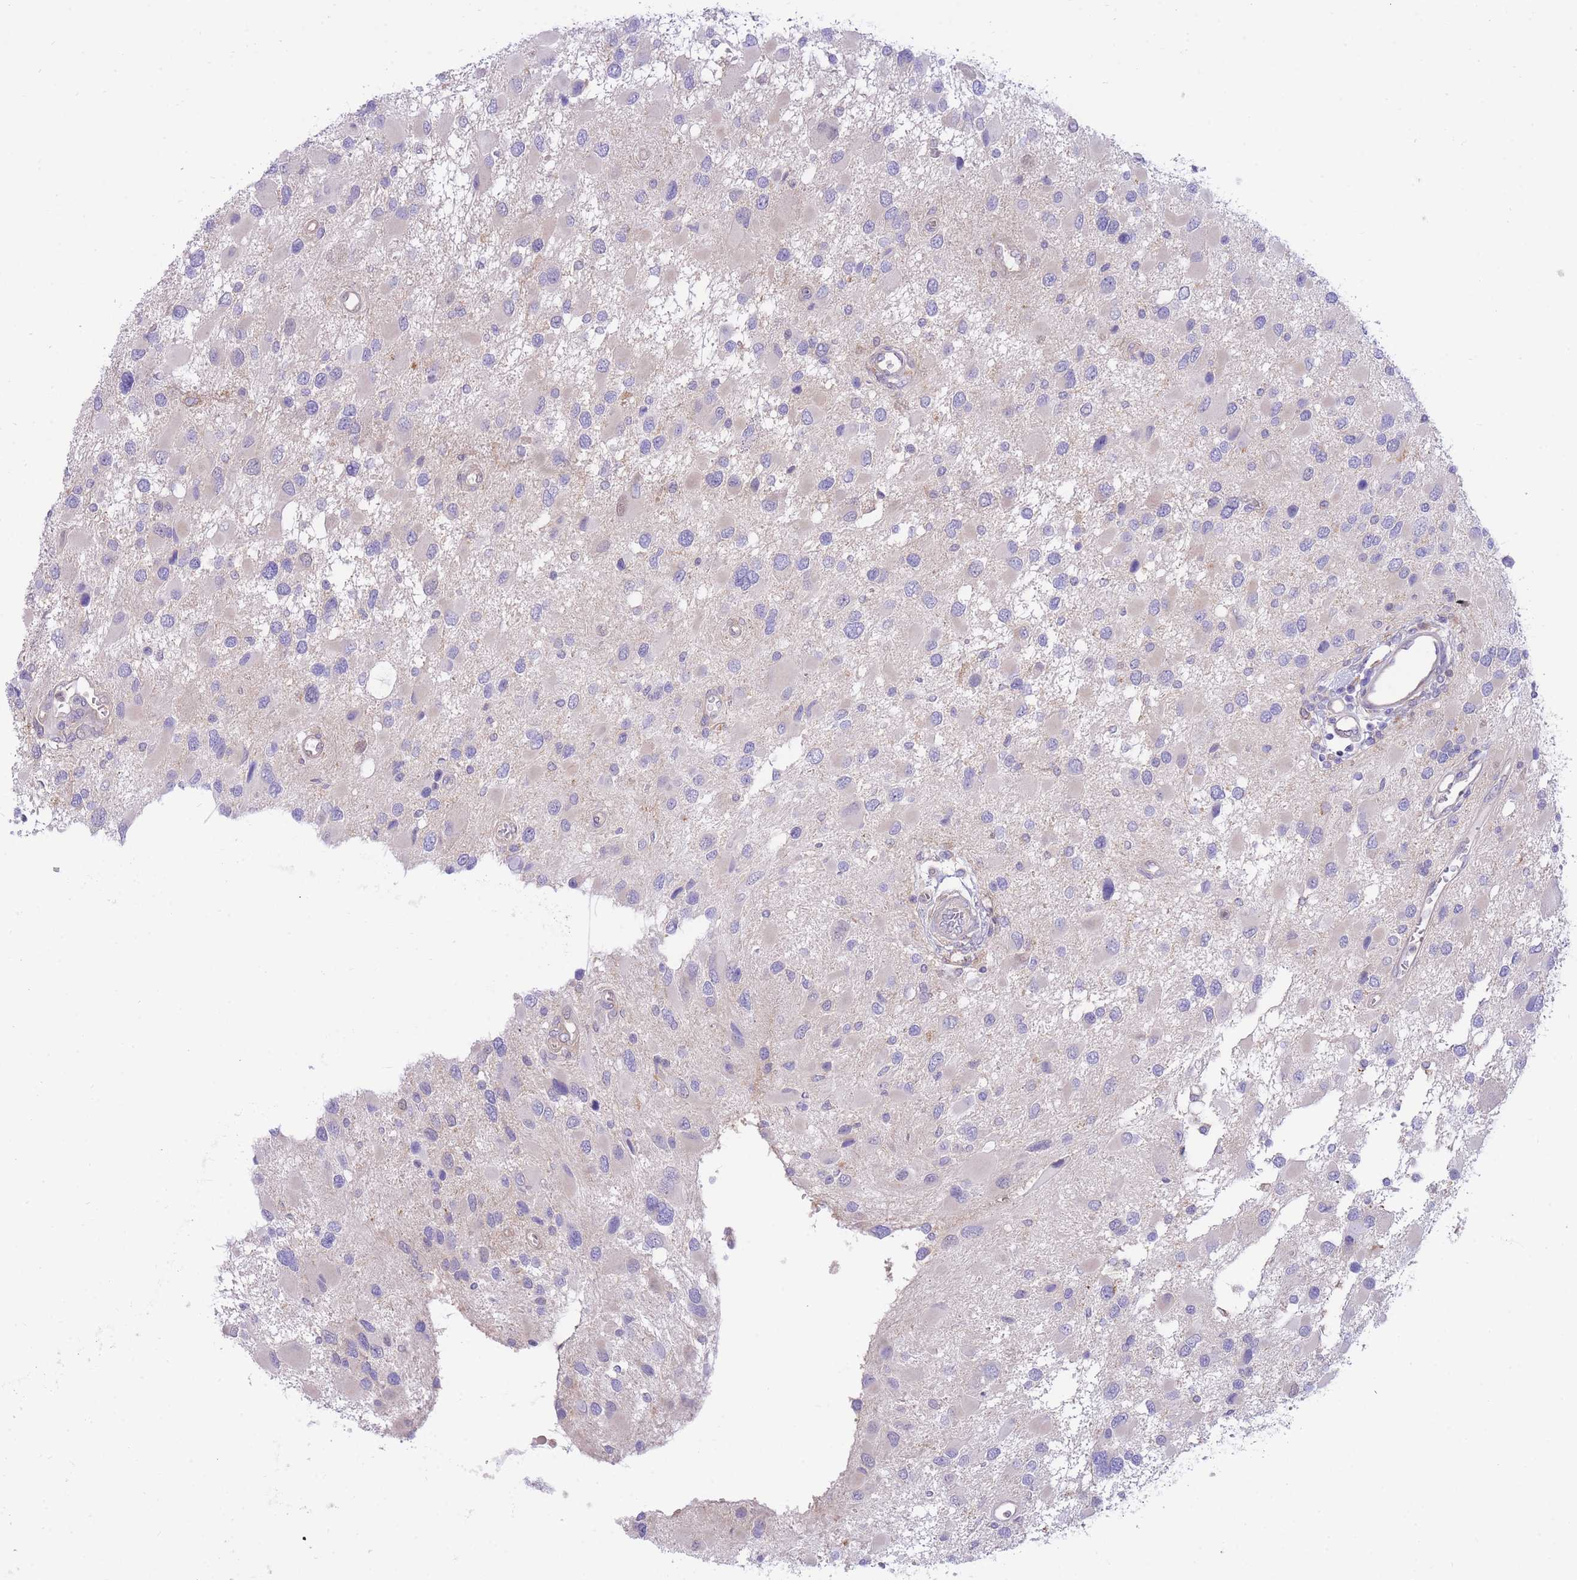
{"staining": {"intensity": "negative", "quantity": "none", "location": "none"}, "tissue": "glioma", "cell_type": "Tumor cells", "image_type": "cancer", "snomed": [{"axis": "morphology", "description": "Glioma, malignant, High grade"}, {"axis": "topography", "description": "Brain"}], "caption": "Tumor cells are negative for brown protein staining in glioma.", "gene": "NAMPT", "patient": {"sex": "male", "age": 53}}